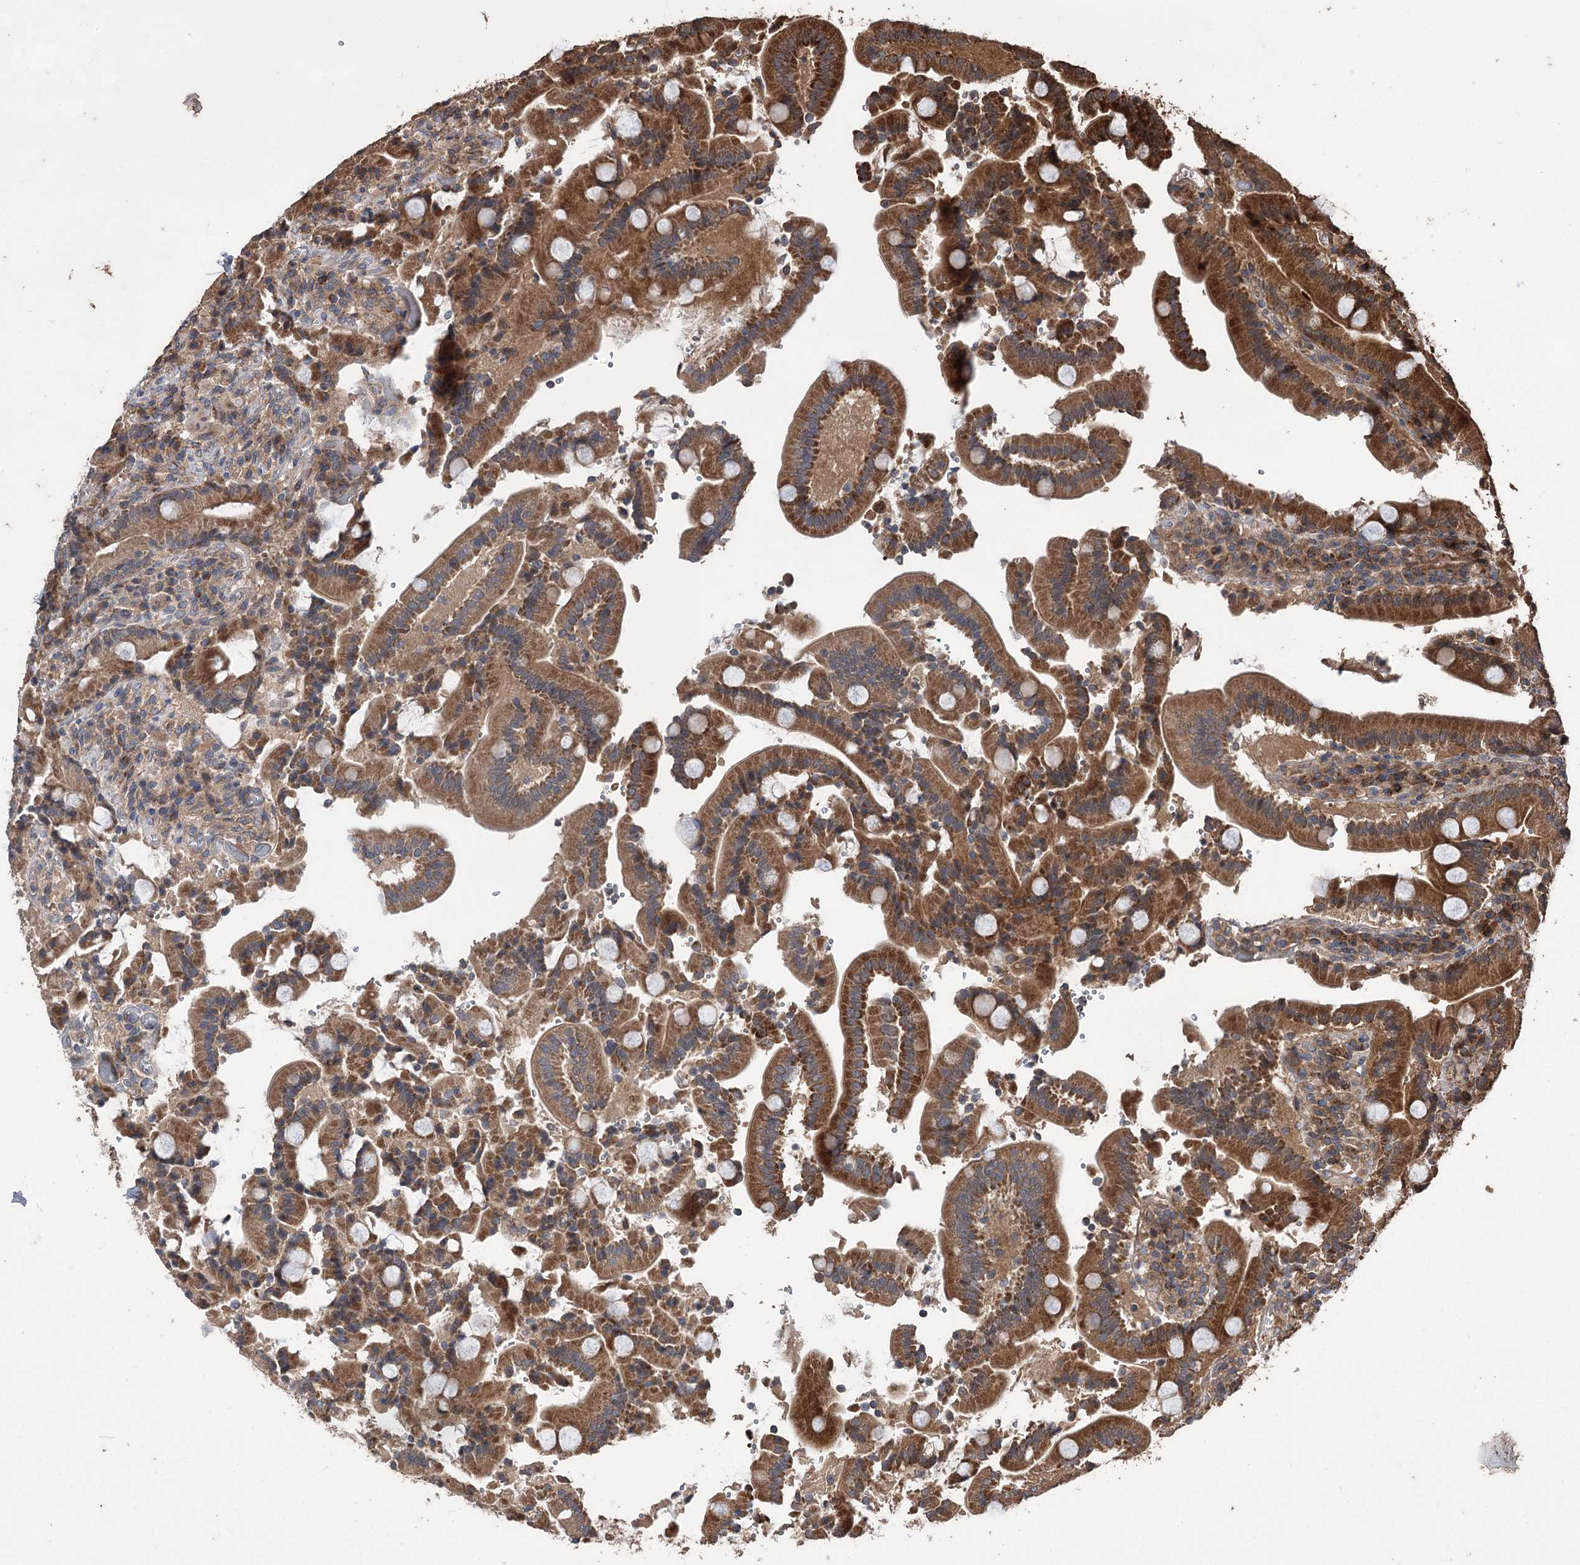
{"staining": {"intensity": "moderate", "quantity": ">75%", "location": "cytoplasmic/membranous"}, "tissue": "duodenum", "cell_type": "Glandular cells", "image_type": "normal", "snomed": [{"axis": "morphology", "description": "Normal tissue, NOS"}, {"axis": "topography", "description": "Duodenum"}], "caption": "Immunohistochemistry (DAB (3,3'-diaminobenzidine)) staining of unremarkable duodenum displays moderate cytoplasmic/membranous protein positivity in approximately >75% of glandular cells. The staining is performed using DAB (3,3'-diaminobenzidine) brown chromogen to label protein expression. The nuclei are counter-stained blue using hematoxylin.", "gene": "RASSF3", "patient": {"sex": "female", "age": 62}}